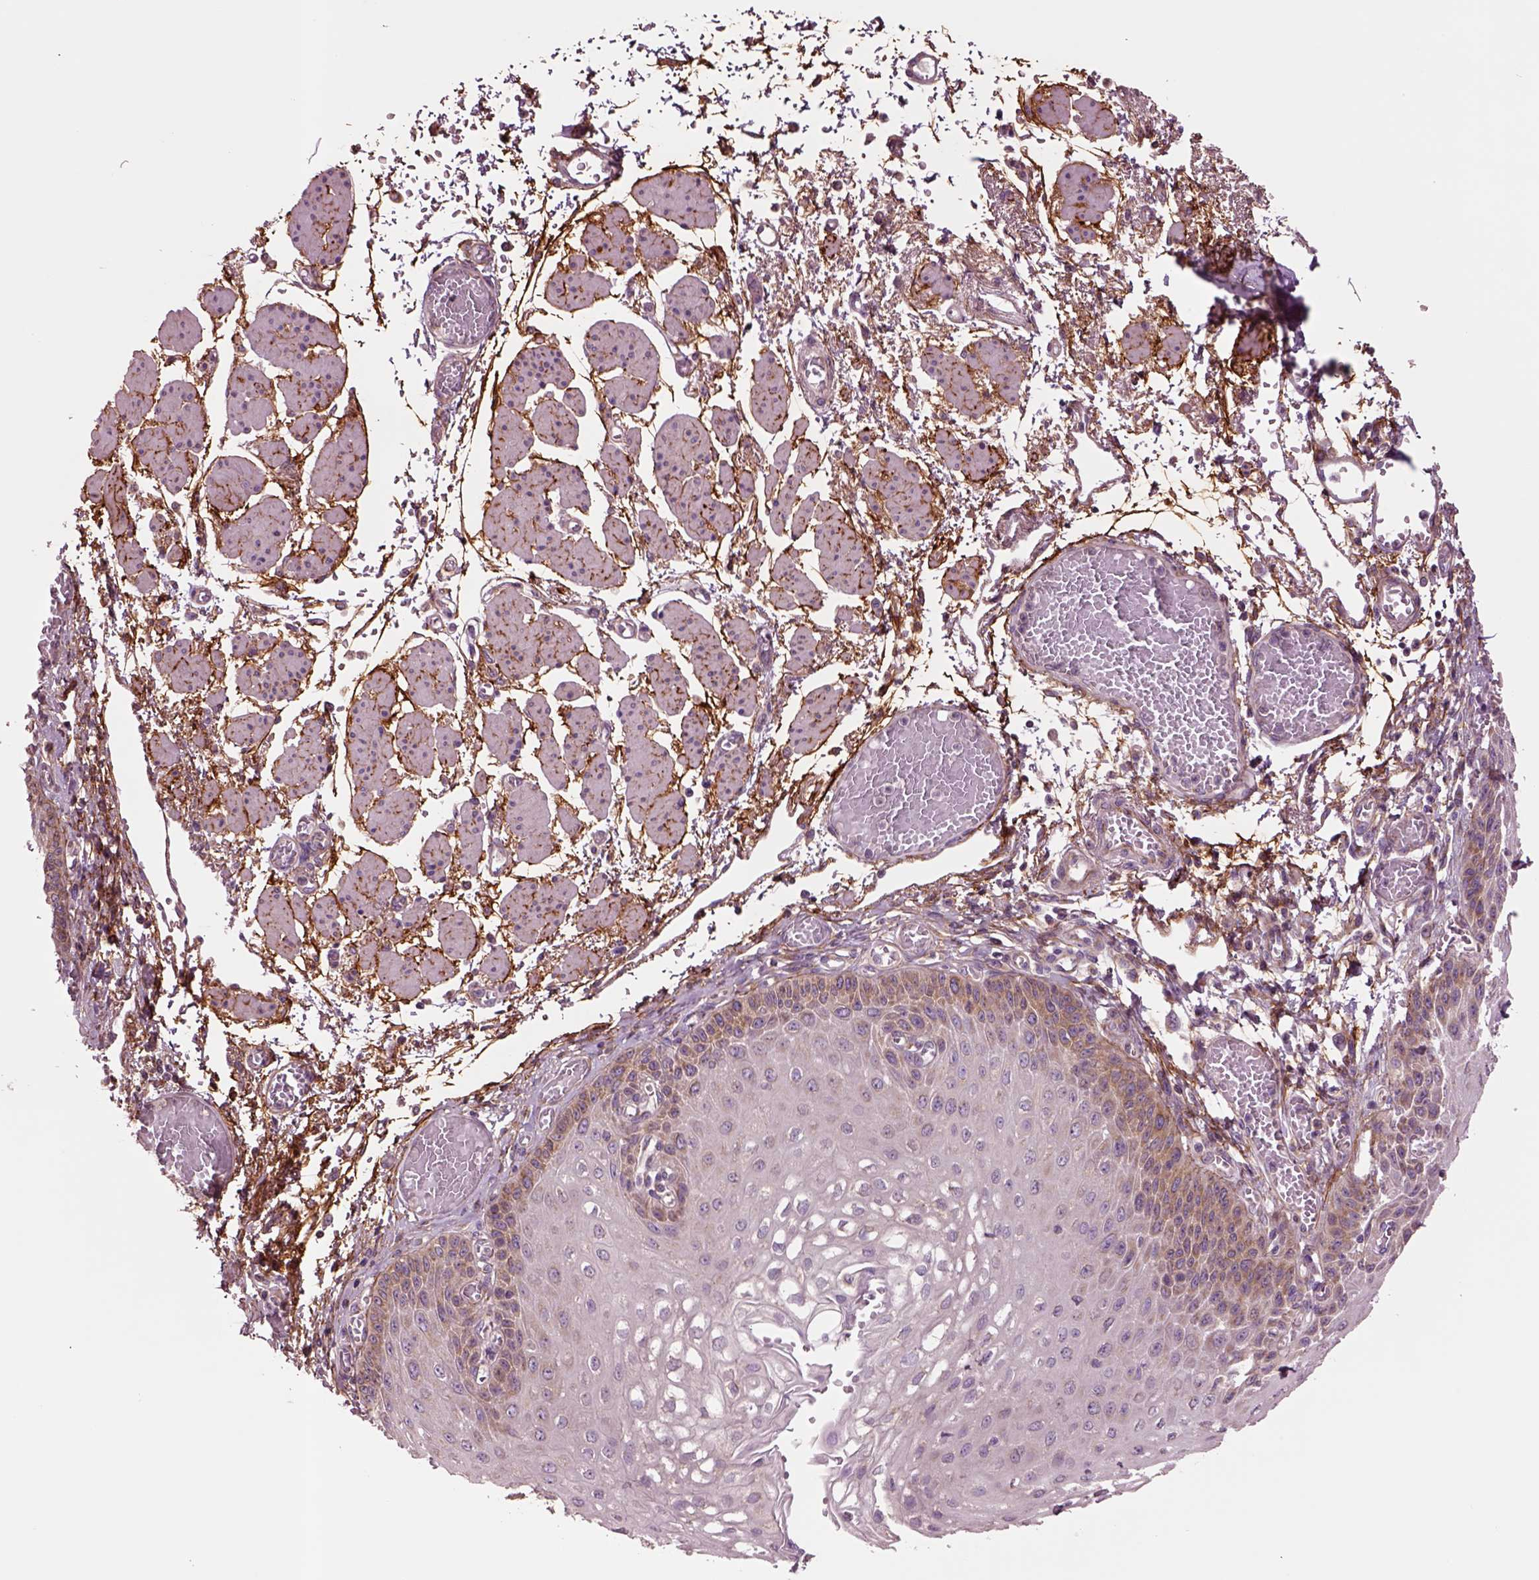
{"staining": {"intensity": "moderate", "quantity": "25%-75%", "location": "cytoplasmic/membranous"}, "tissue": "esophagus", "cell_type": "Squamous epithelial cells", "image_type": "normal", "snomed": [{"axis": "morphology", "description": "Normal tissue, NOS"}, {"axis": "morphology", "description": "Adenocarcinoma, NOS"}, {"axis": "topography", "description": "Esophagus"}], "caption": "Moderate cytoplasmic/membranous expression for a protein is present in about 25%-75% of squamous epithelial cells of normal esophagus using IHC.", "gene": "SEC23A", "patient": {"sex": "male", "age": 81}}